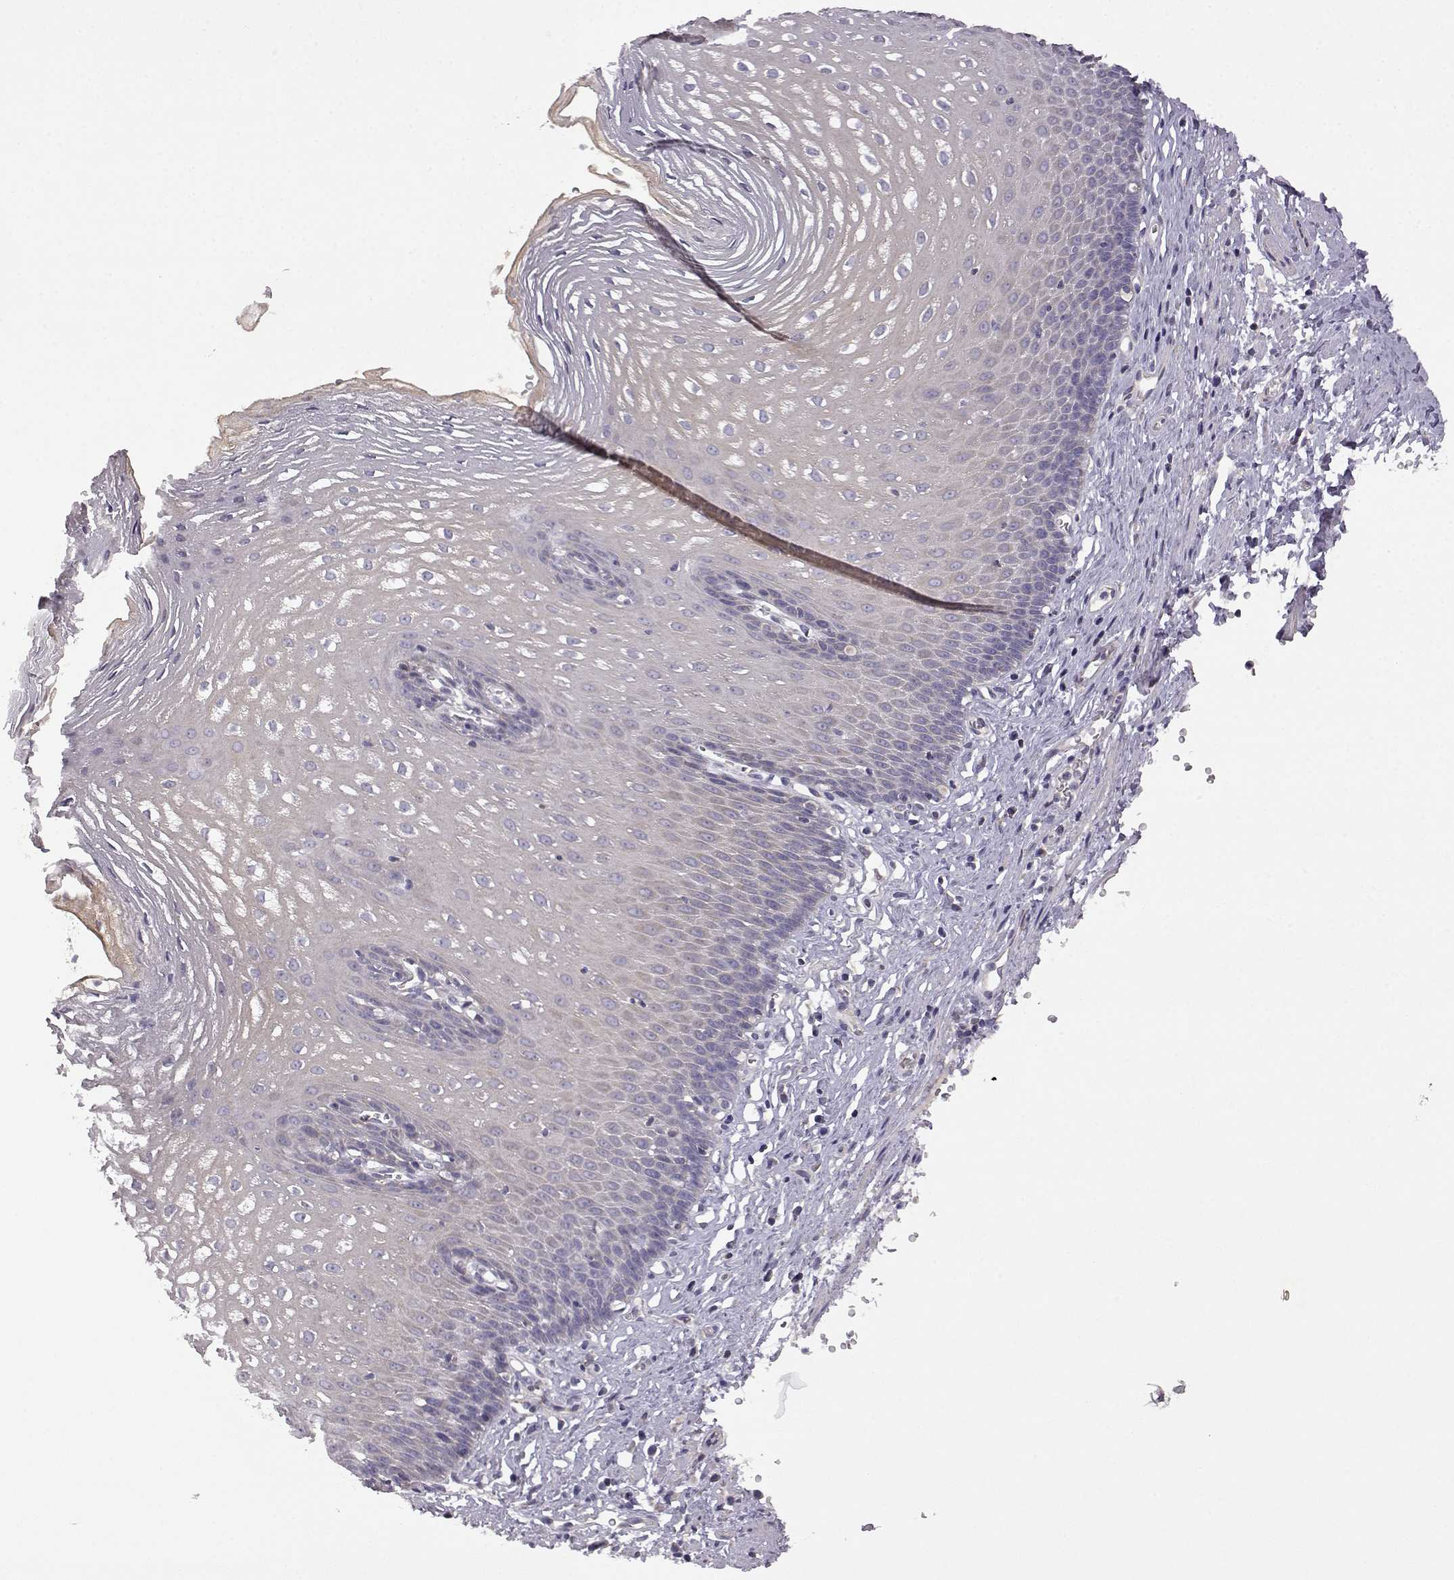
{"staining": {"intensity": "weak", "quantity": "<25%", "location": "cytoplasmic/membranous"}, "tissue": "esophagus", "cell_type": "Squamous epithelial cells", "image_type": "normal", "snomed": [{"axis": "morphology", "description": "Normal tissue, NOS"}, {"axis": "topography", "description": "Esophagus"}], "caption": "This is an immunohistochemistry photomicrograph of unremarkable esophagus. There is no positivity in squamous epithelial cells.", "gene": "DDC", "patient": {"sex": "male", "age": 72}}